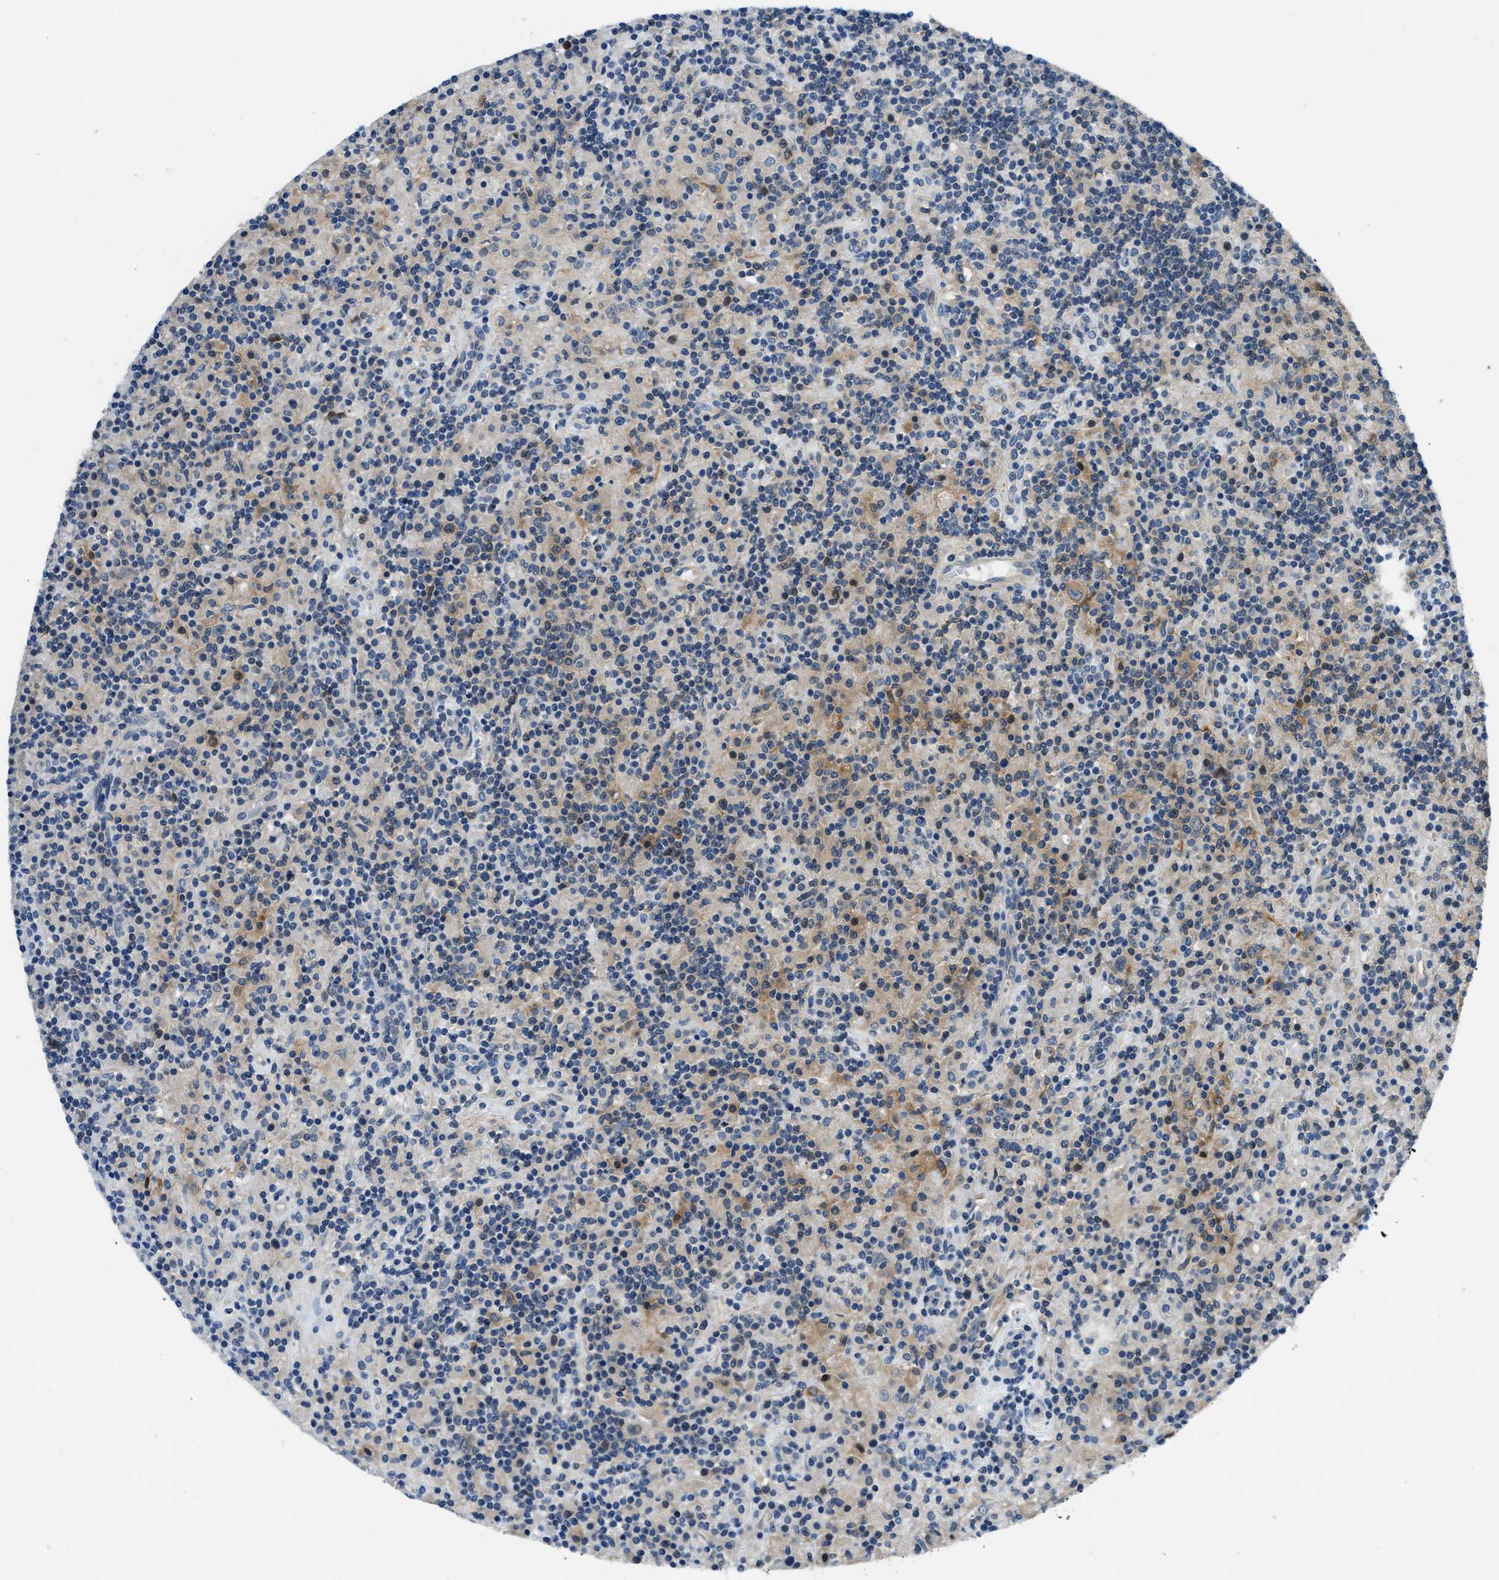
{"staining": {"intensity": "weak", "quantity": "<25%", "location": "cytoplasmic/membranous"}, "tissue": "lymphoma", "cell_type": "Tumor cells", "image_type": "cancer", "snomed": [{"axis": "morphology", "description": "Hodgkin's disease, NOS"}, {"axis": "topography", "description": "Lymph node"}], "caption": "Histopathology image shows no significant protein staining in tumor cells of Hodgkin's disease.", "gene": "PFKP", "patient": {"sex": "male", "age": 70}}